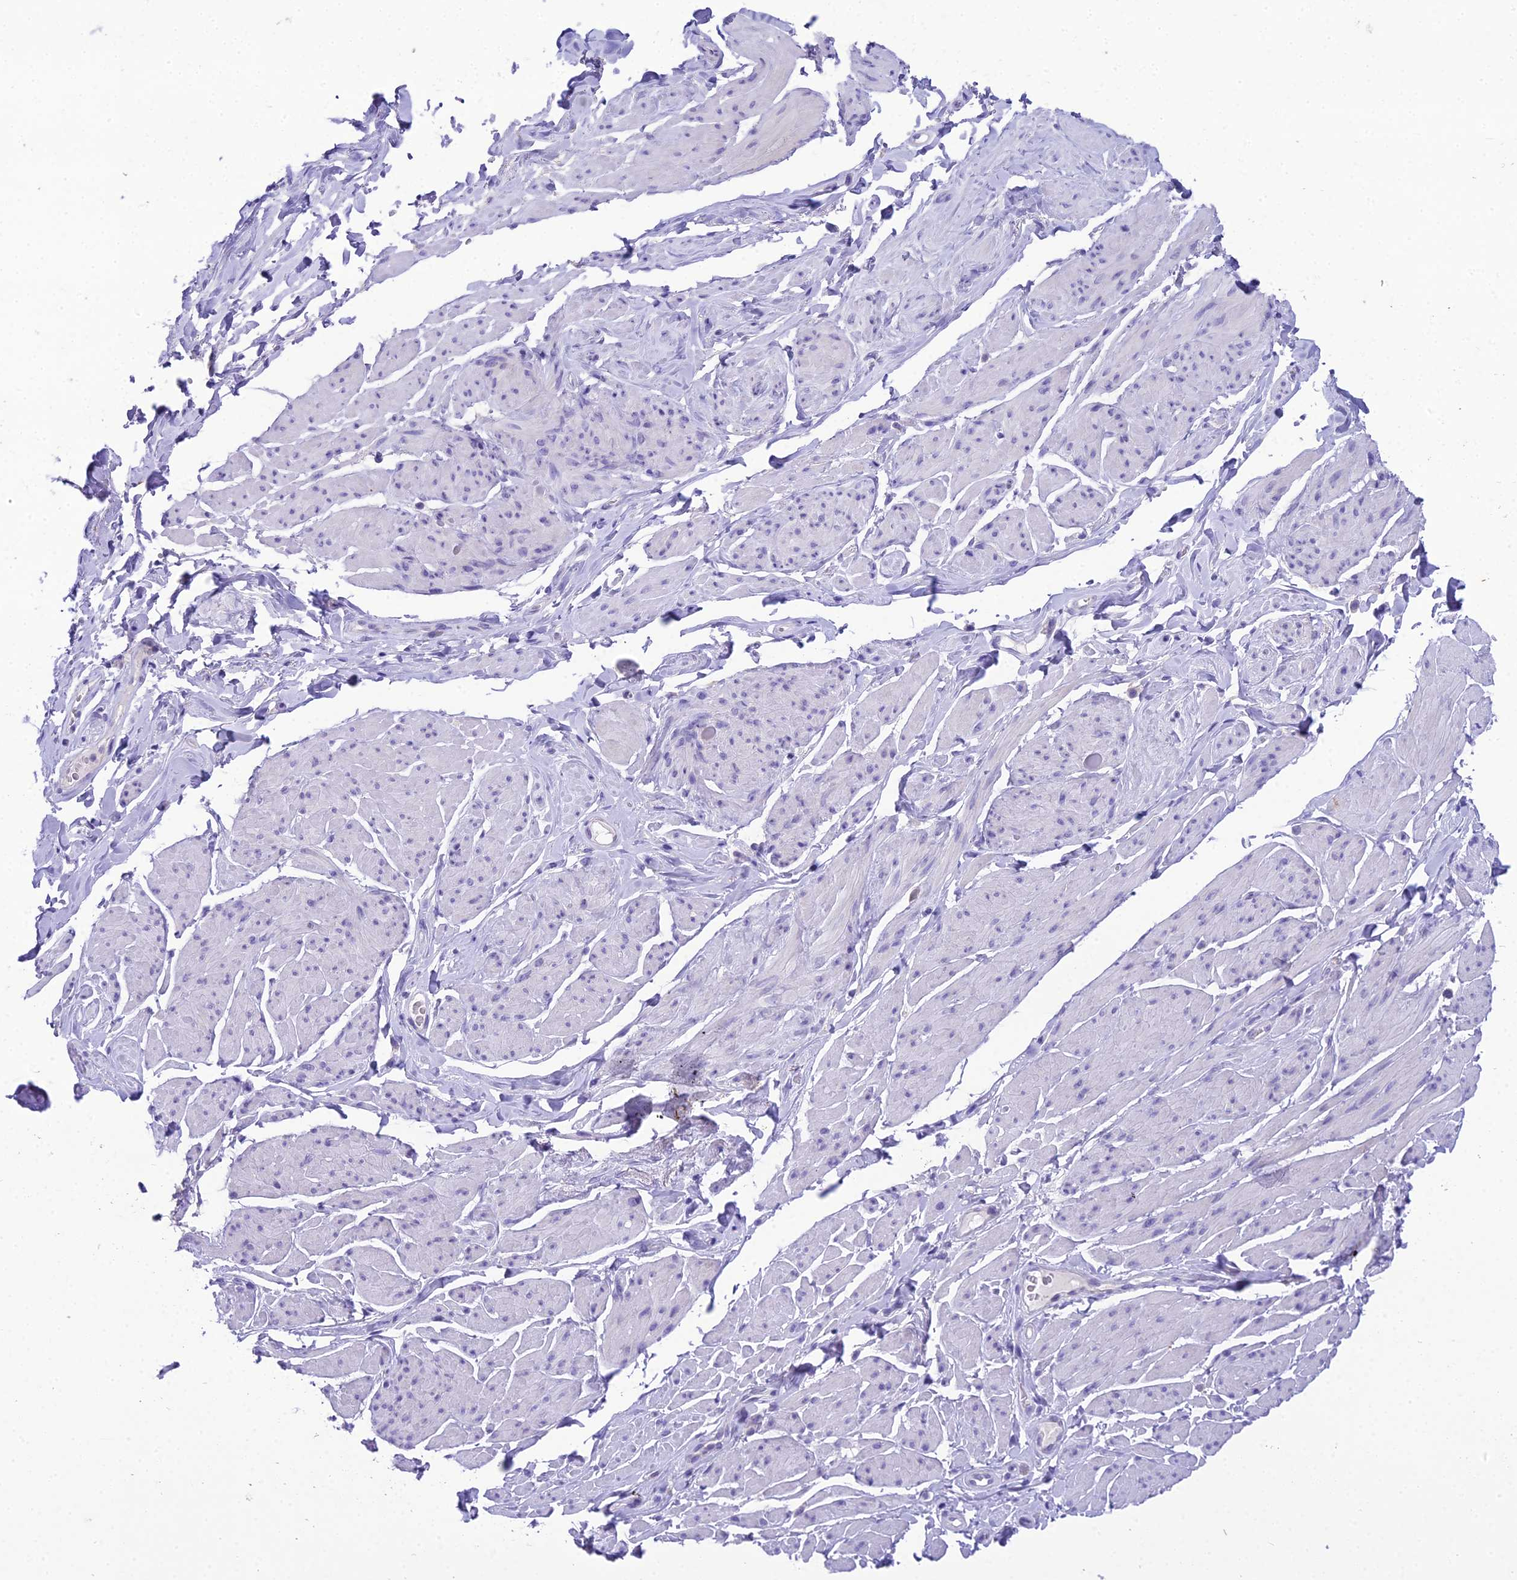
{"staining": {"intensity": "negative", "quantity": "none", "location": "none"}, "tissue": "smooth muscle", "cell_type": "Smooth muscle cells", "image_type": "normal", "snomed": [{"axis": "morphology", "description": "Normal tissue, NOS"}, {"axis": "topography", "description": "Smooth muscle"}, {"axis": "topography", "description": "Peripheral nerve tissue"}], "caption": "IHC histopathology image of unremarkable human smooth muscle stained for a protein (brown), which displays no staining in smooth muscle cells.", "gene": "MIIP", "patient": {"sex": "male", "age": 69}}